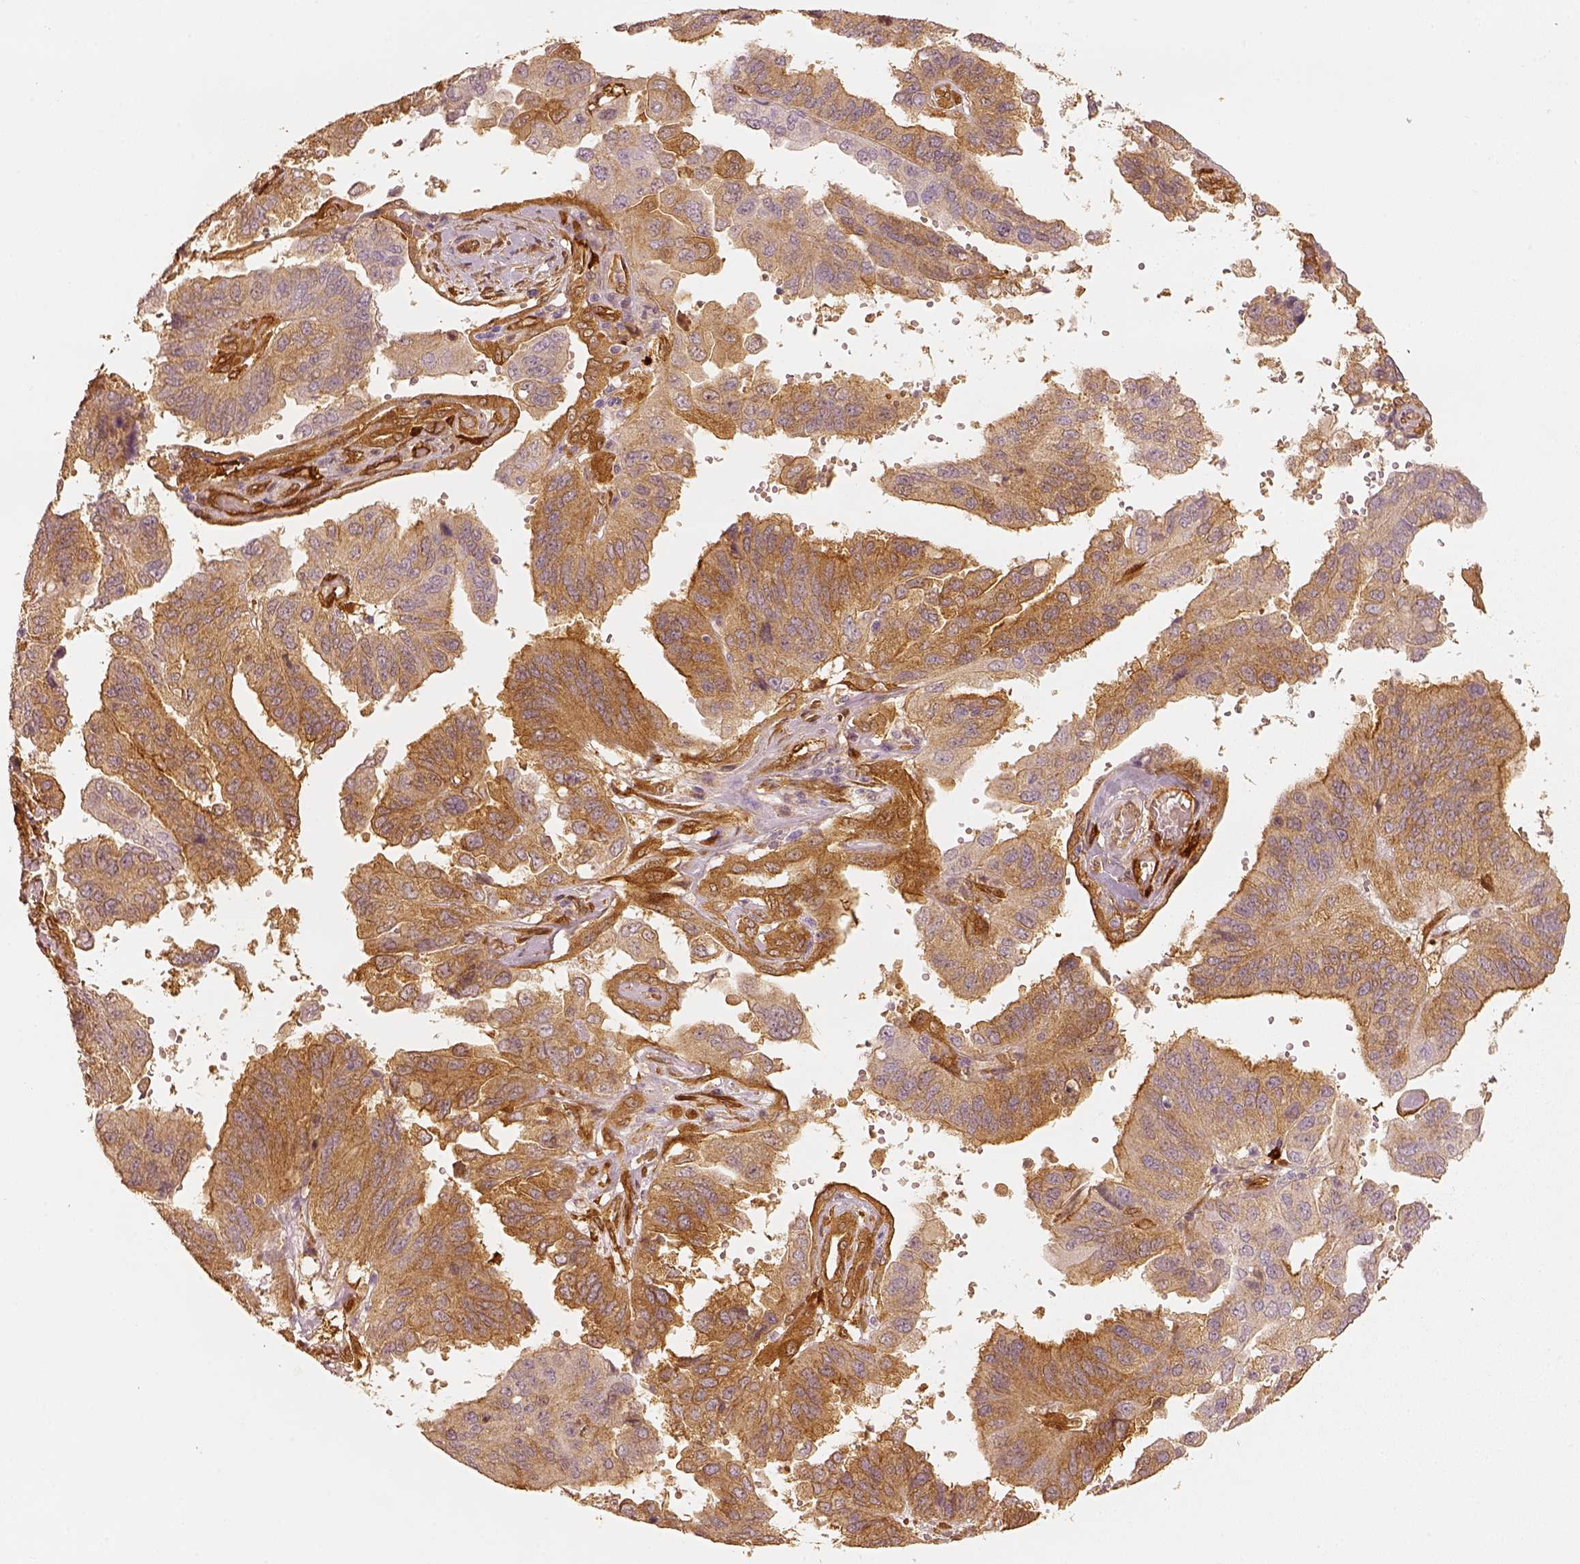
{"staining": {"intensity": "moderate", "quantity": ">75%", "location": "cytoplasmic/membranous"}, "tissue": "ovarian cancer", "cell_type": "Tumor cells", "image_type": "cancer", "snomed": [{"axis": "morphology", "description": "Cystadenocarcinoma, serous, NOS"}, {"axis": "topography", "description": "Ovary"}], "caption": "A brown stain labels moderate cytoplasmic/membranous expression of a protein in human ovarian cancer tumor cells. (IHC, brightfield microscopy, high magnification).", "gene": "FSCN1", "patient": {"sex": "female", "age": 79}}